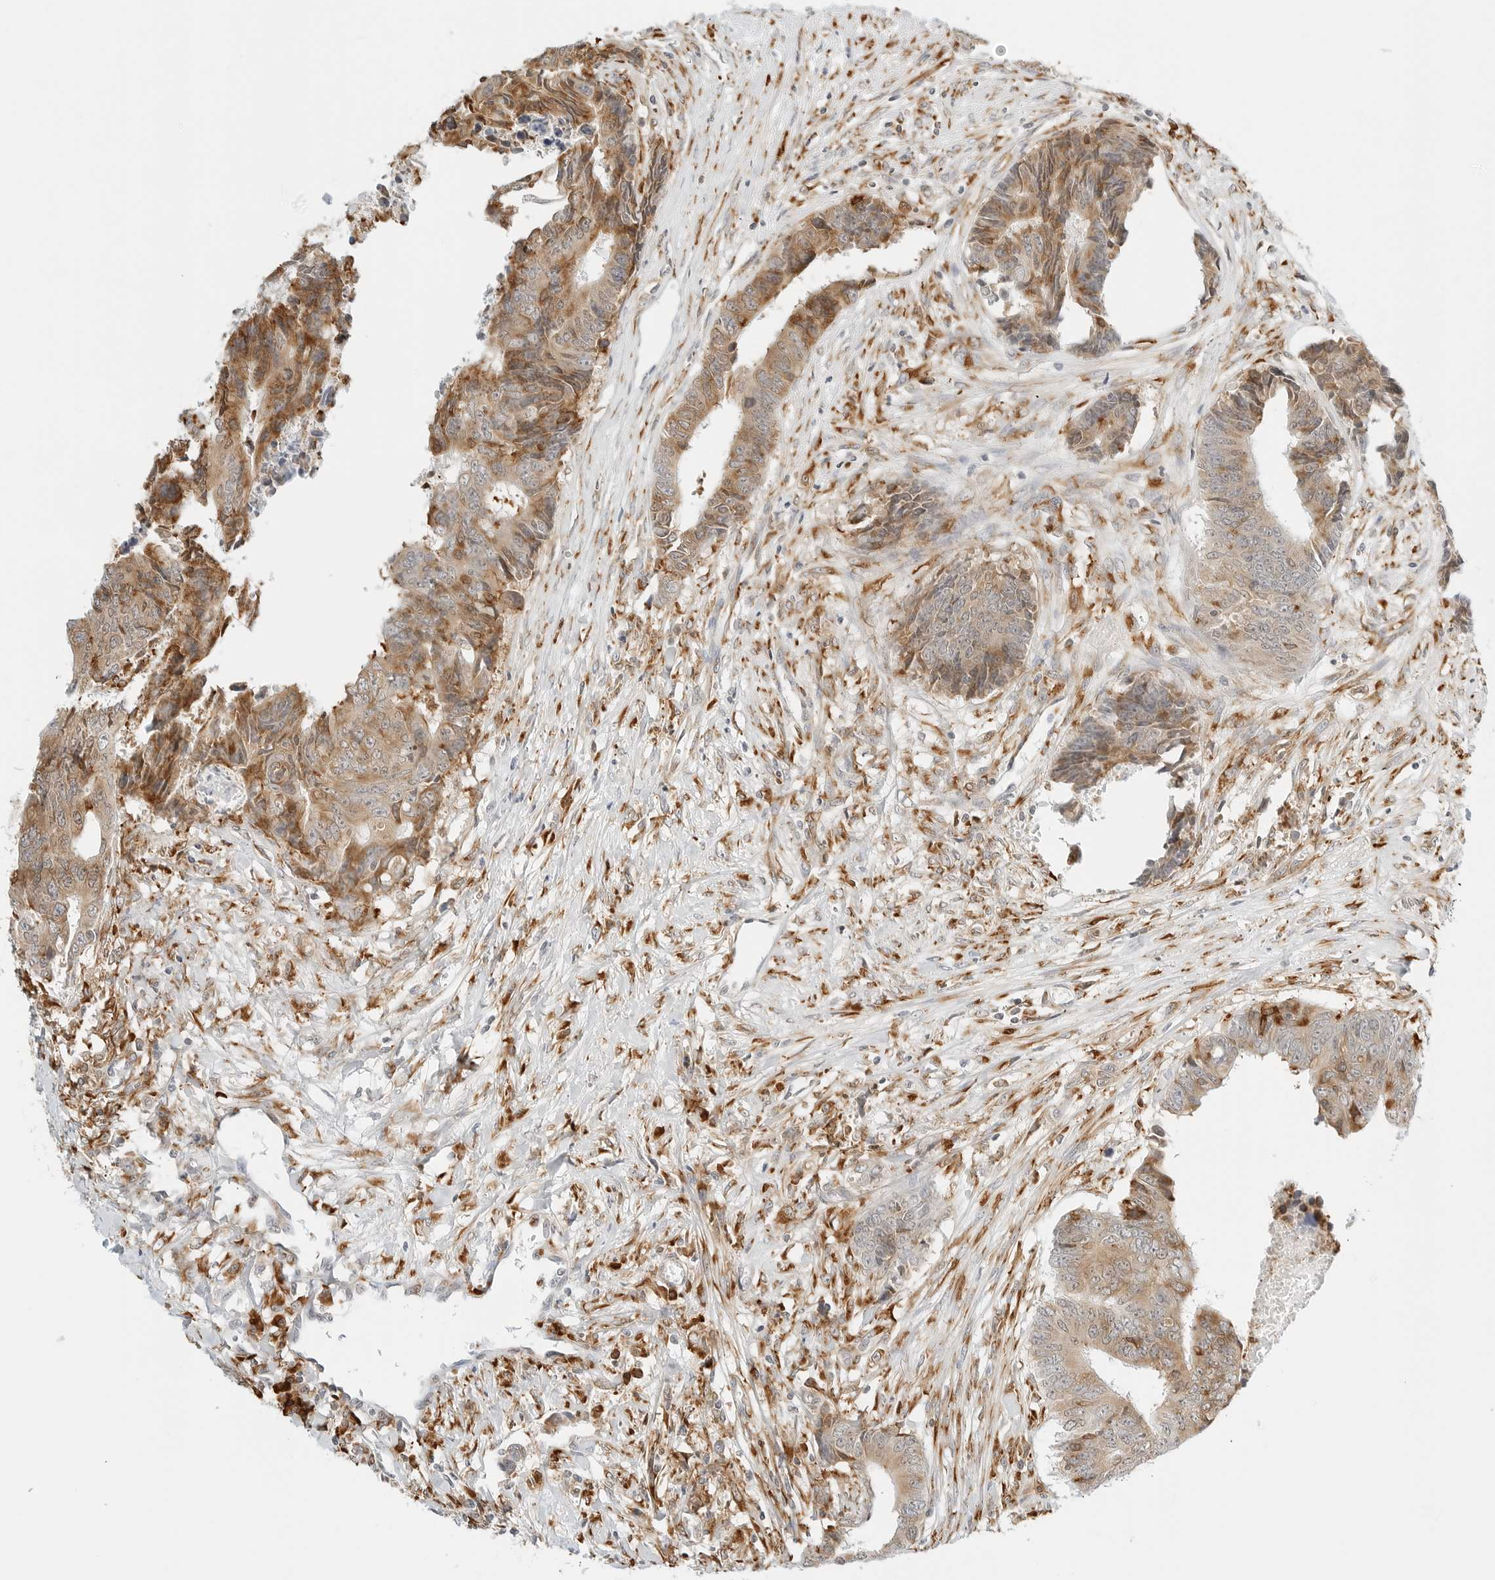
{"staining": {"intensity": "moderate", "quantity": "25%-75%", "location": "cytoplasmic/membranous"}, "tissue": "colorectal cancer", "cell_type": "Tumor cells", "image_type": "cancer", "snomed": [{"axis": "morphology", "description": "Adenocarcinoma, NOS"}, {"axis": "topography", "description": "Rectum"}], "caption": "Immunohistochemical staining of human colorectal cancer demonstrates medium levels of moderate cytoplasmic/membranous protein expression in approximately 25%-75% of tumor cells. (DAB (3,3'-diaminobenzidine) IHC, brown staining for protein, blue staining for nuclei).", "gene": "THEM4", "patient": {"sex": "male", "age": 84}}